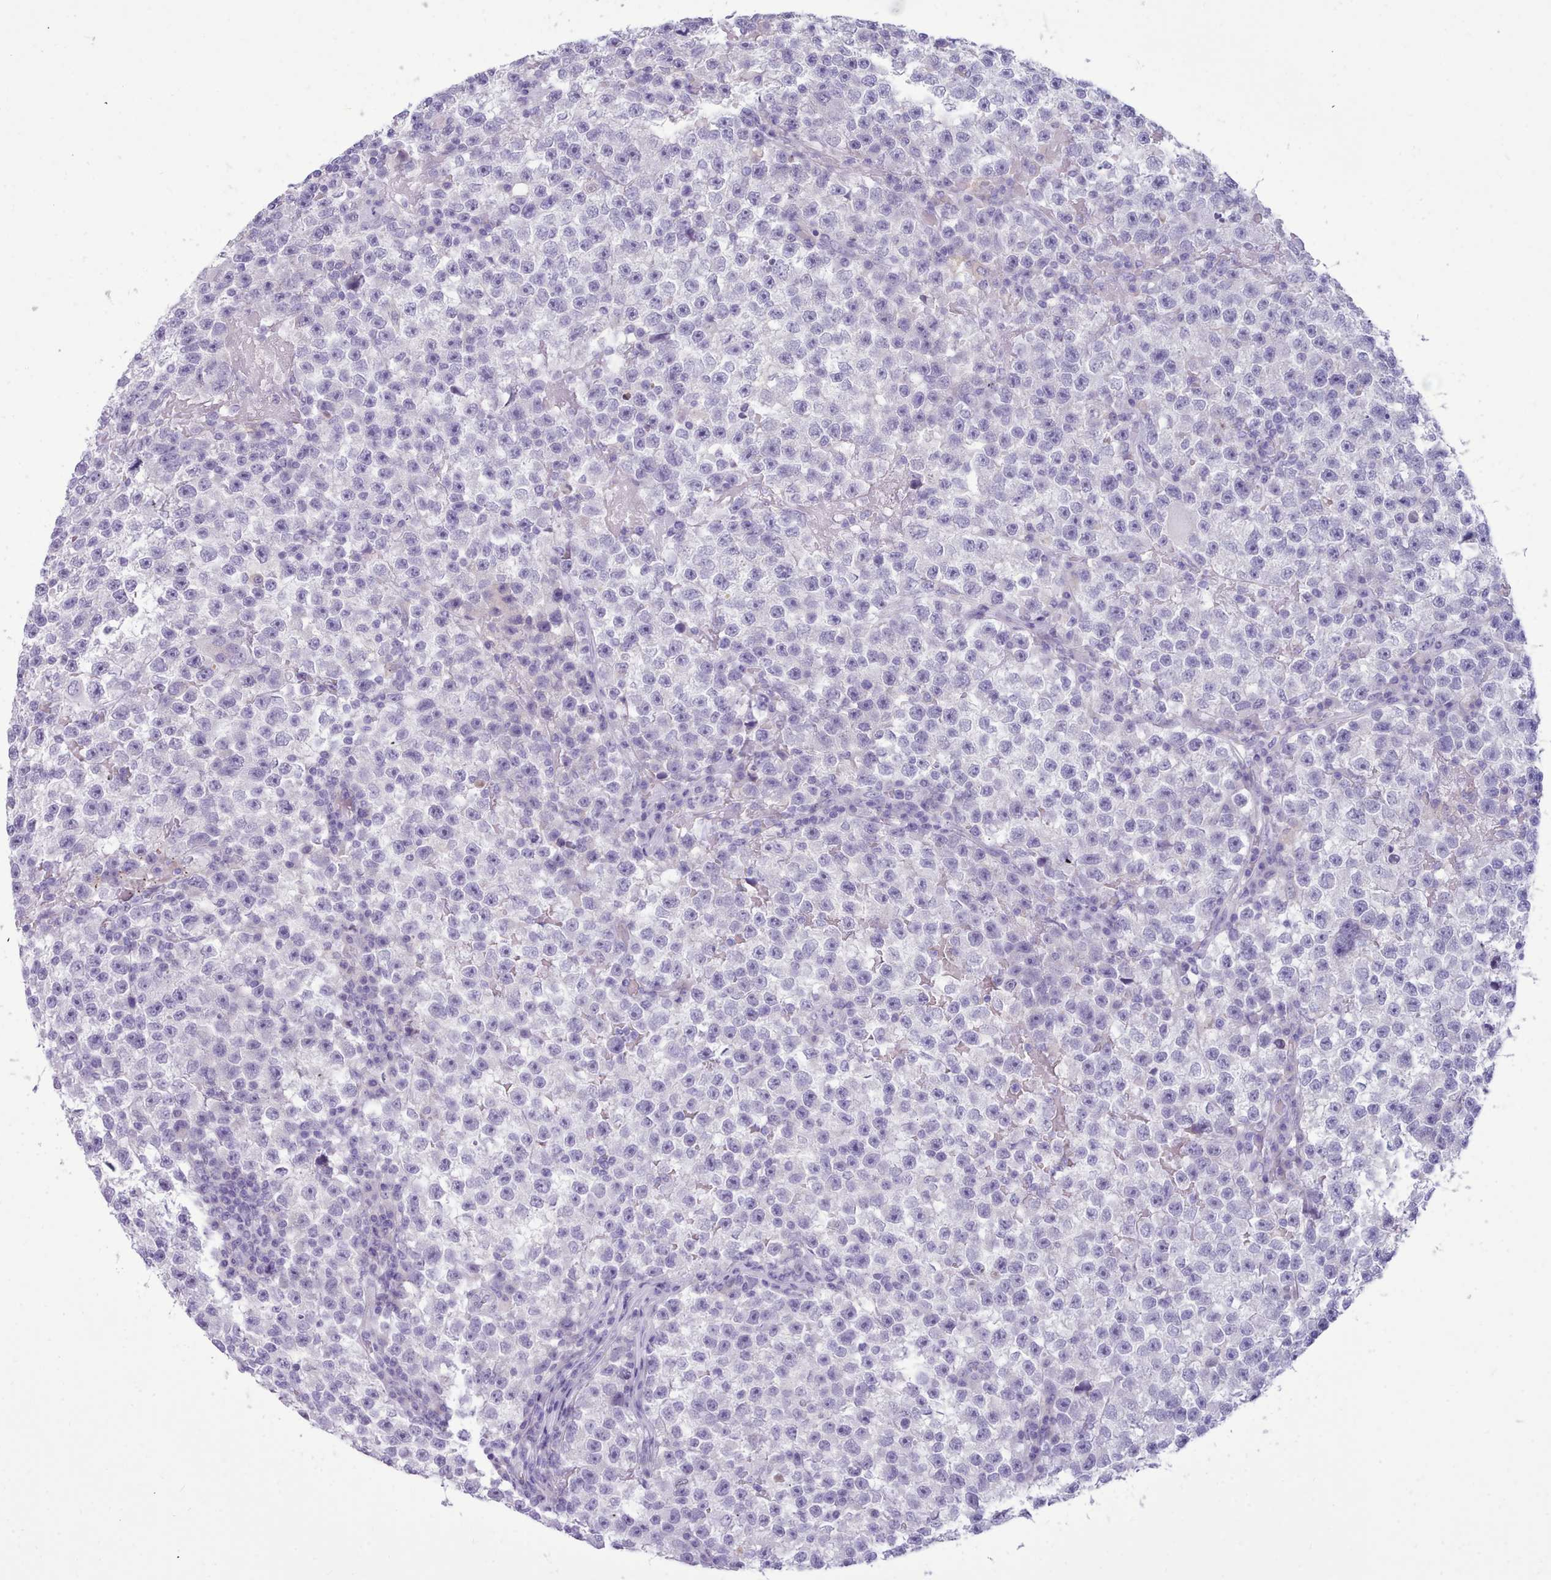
{"staining": {"intensity": "negative", "quantity": "none", "location": "none"}, "tissue": "testis cancer", "cell_type": "Tumor cells", "image_type": "cancer", "snomed": [{"axis": "morphology", "description": "Seminoma, NOS"}, {"axis": "topography", "description": "Testis"}], "caption": "This histopathology image is of testis seminoma stained with immunohistochemistry (IHC) to label a protein in brown with the nuclei are counter-stained blue. There is no expression in tumor cells. (Brightfield microscopy of DAB (3,3'-diaminobenzidine) immunohistochemistry at high magnification).", "gene": "NKX1-2", "patient": {"sex": "male", "age": 22}}